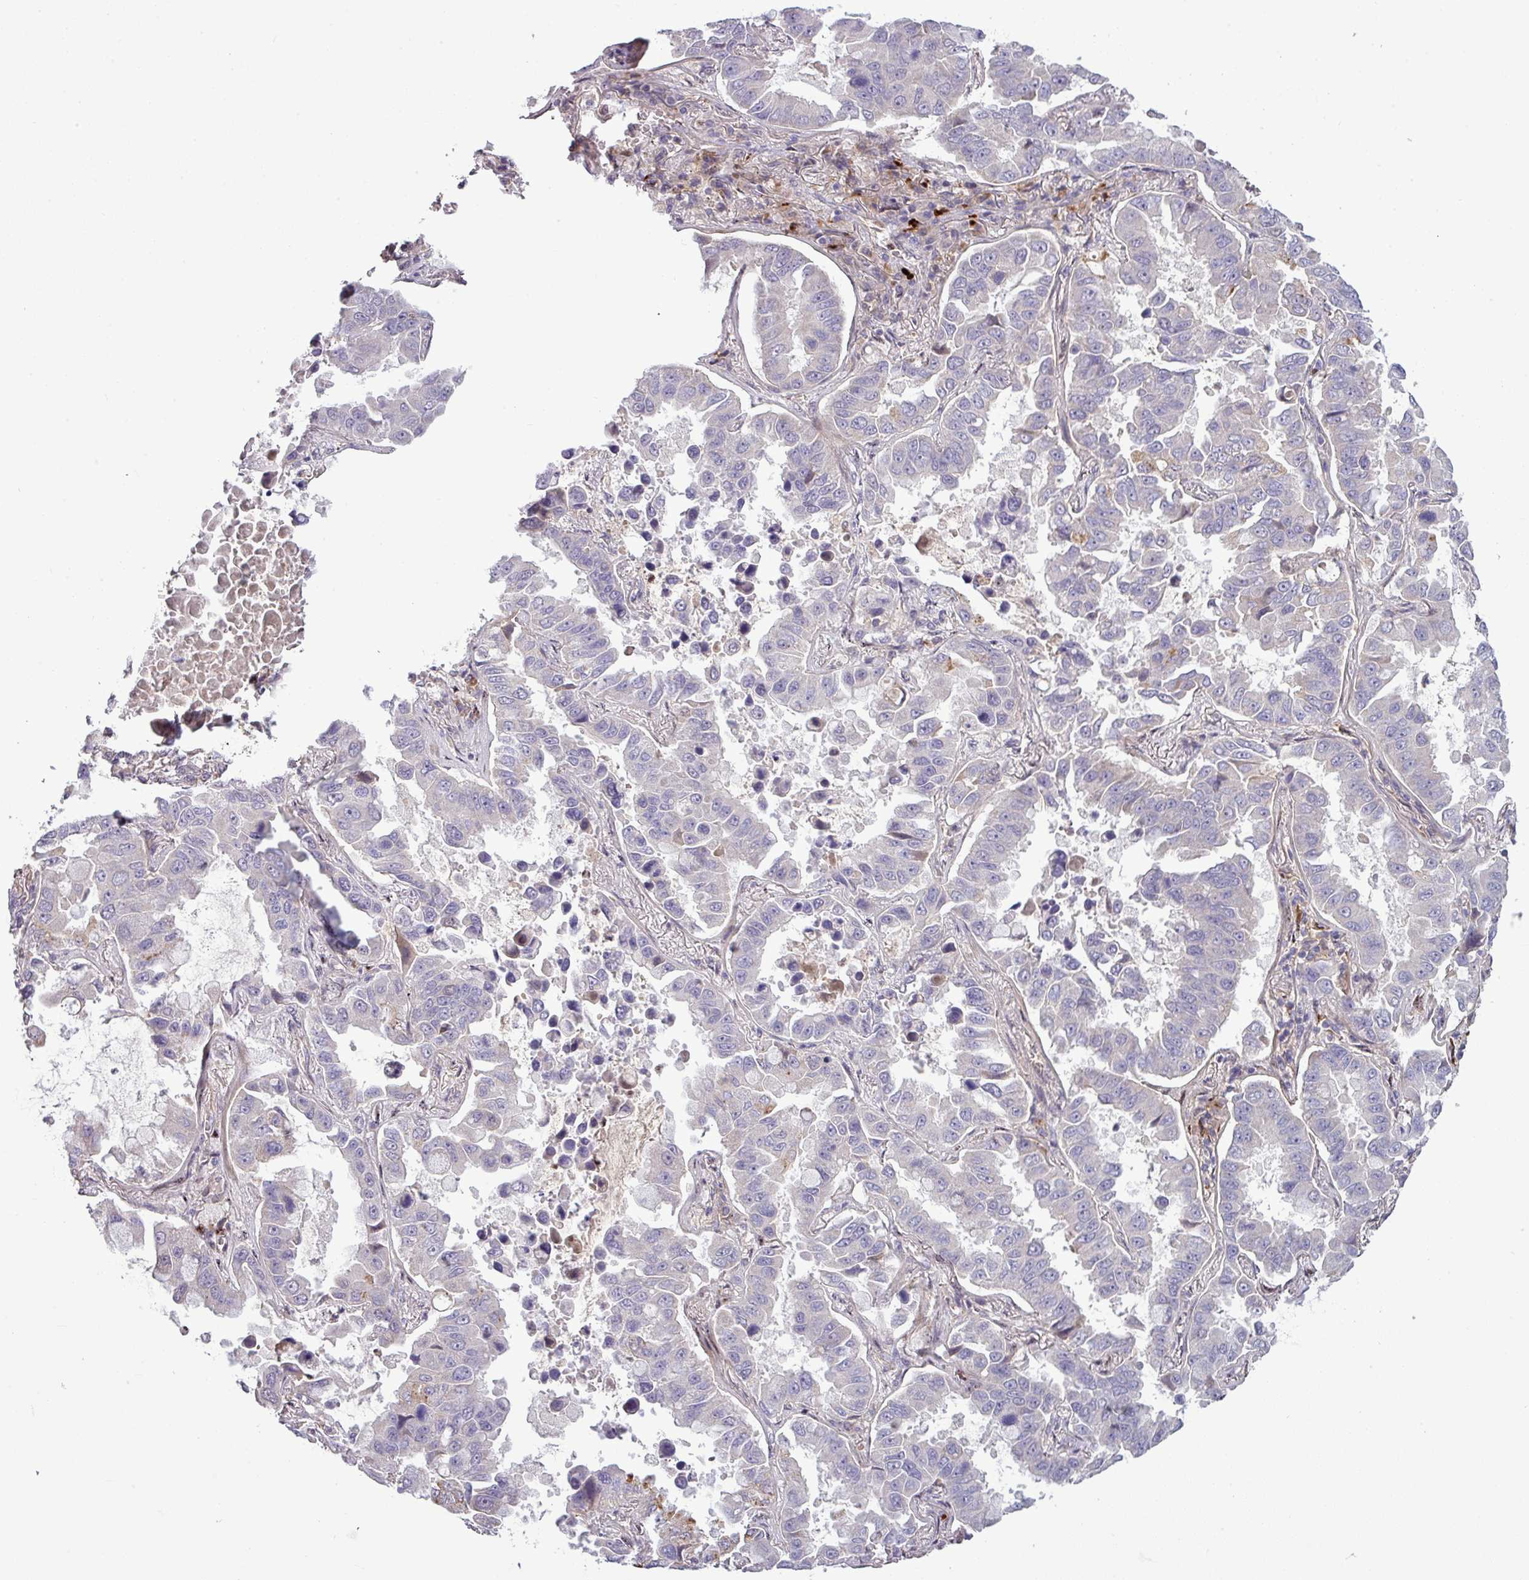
{"staining": {"intensity": "moderate", "quantity": "<25%", "location": "cytoplasmic/membranous"}, "tissue": "lung cancer", "cell_type": "Tumor cells", "image_type": "cancer", "snomed": [{"axis": "morphology", "description": "Adenocarcinoma, NOS"}, {"axis": "topography", "description": "Lung"}], "caption": "Human adenocarcinoma (lung) stained for a protein (brown) displays moderate cytoplasmic/membranous positive expression in about <25% of tumor cells.", "gene": "PAPLN", "patient": {"sex": "male", "age": 64}}